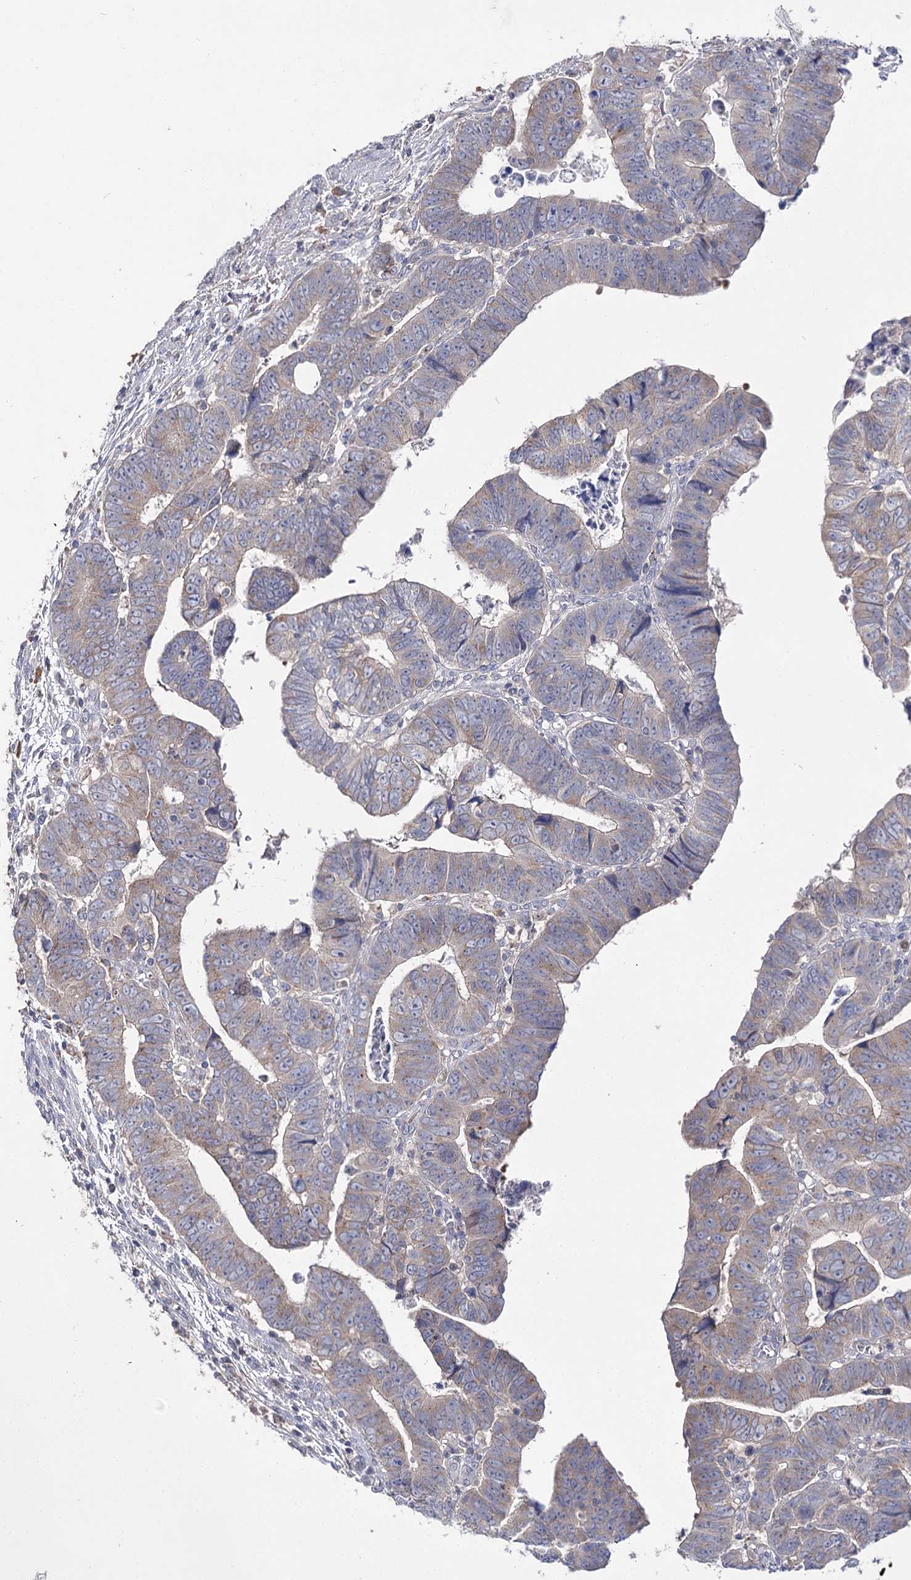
{"staining": {"intensity": "weak", "quantity": "25%-75%", "location": "cytoplasmic/membranous"}, "tissue": "colorectal cancer", "cell_type": "Tumor cells", "image_type": "cancer", "snomed": [{"axis": "morphology", "description": "Normal tissue, NOS"}, {"axis": "morphology", "description": "Adenocarcinoma, NOS"}, {"axis": "topography", "description": "Rectum"}], "caption": "This photomicrograph displays immunohistochemistry staining of human colorectal cancer, with low weak cytoplasmic/membranous expression in about 25%-75% of tumor cells.", "gene": "IL1RAP", "patient": {"sex": "female", "age": 65}}